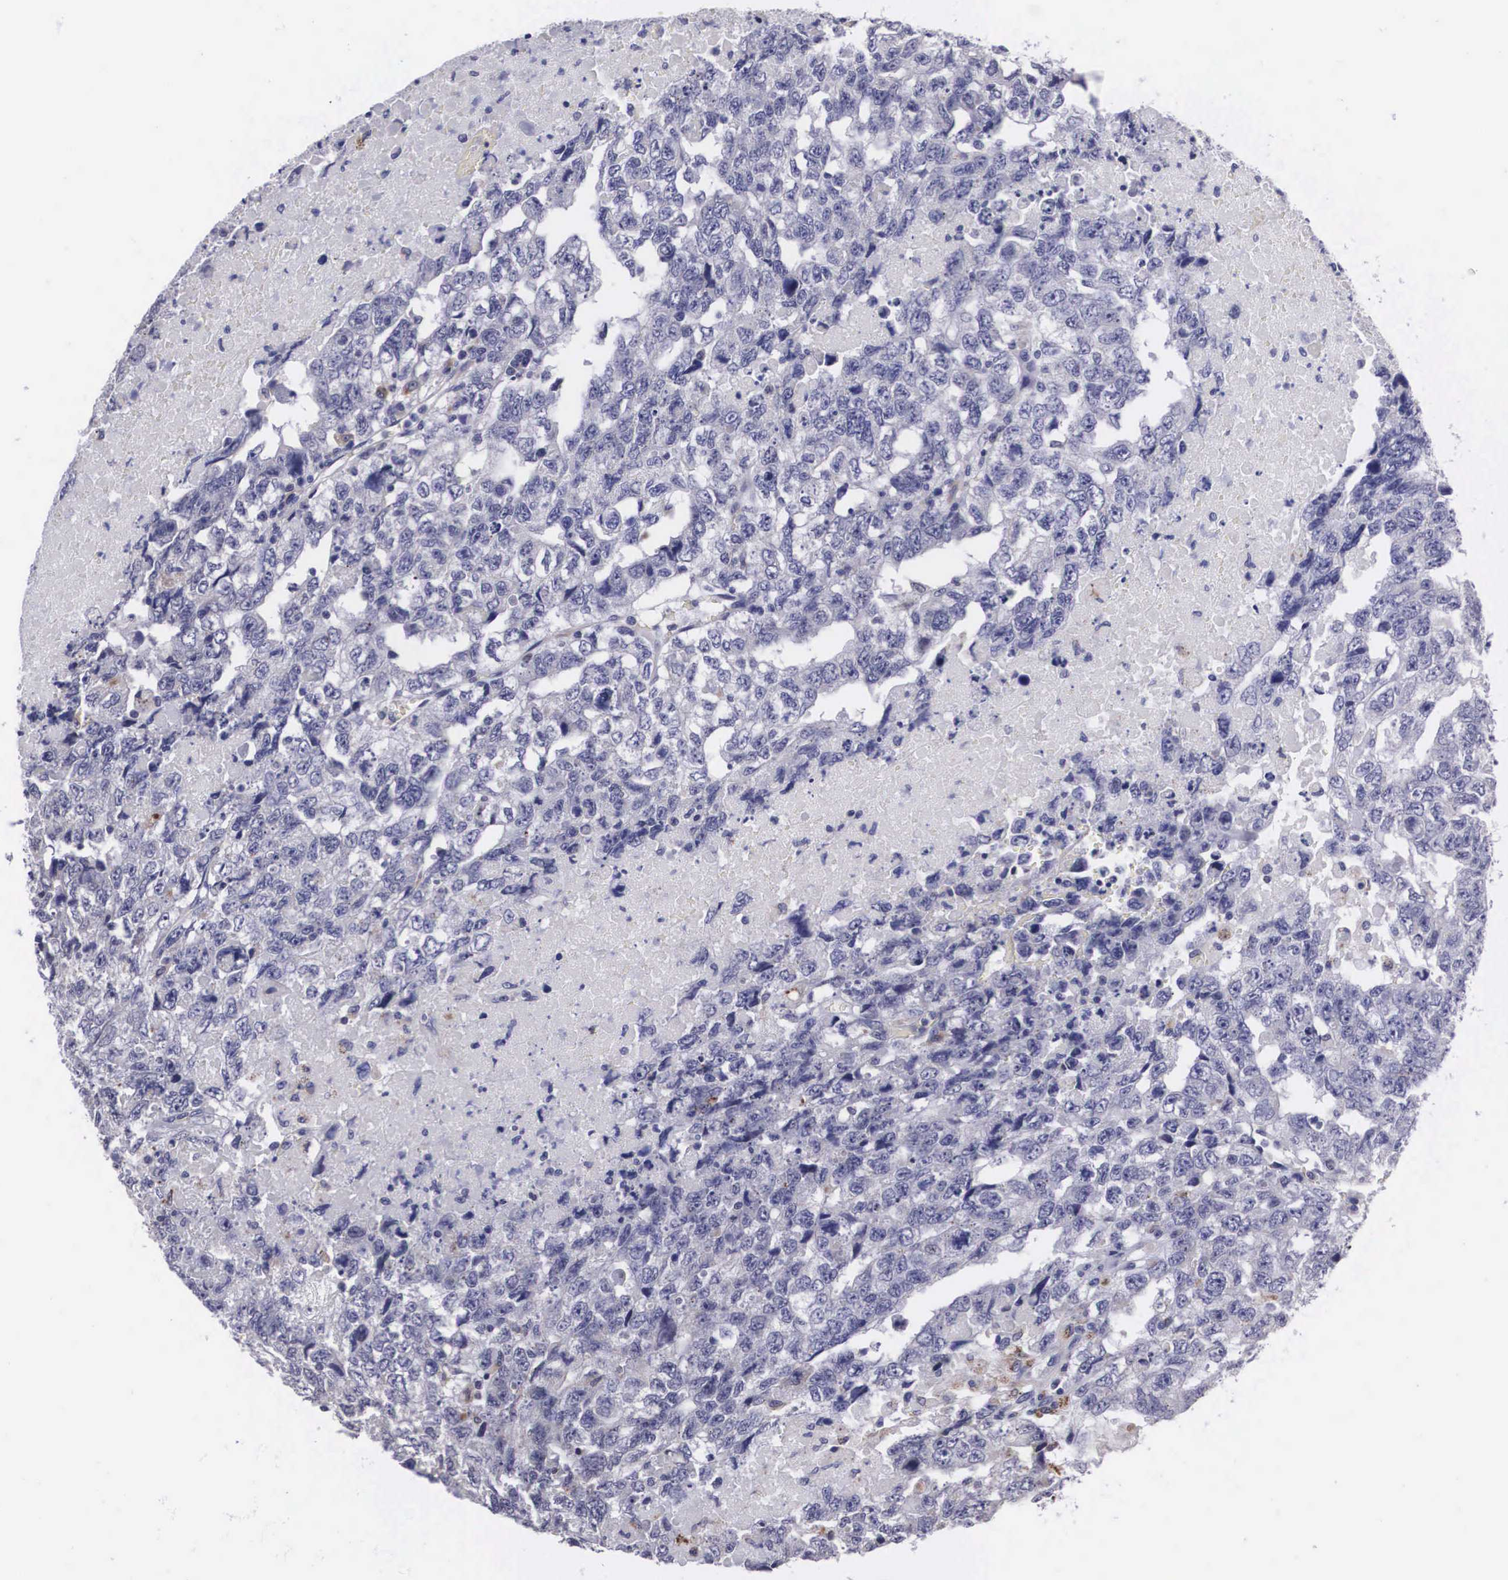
{"staining": {"intensity": "negative", "quantity": "none", "location": "none"}, "tissue": "testis cancer", "cell_type": "Tumor cells", "image_type": "cancer", "snomed": [{"axis": "morphology", "description": "Carcinoma, Embryonal, NOS"}, {"axis": "topography", "description": "Testis"}], "caption": "Histopathology image shows no protein positivity in tumor cells of embryonal carcinoma (testis) tissue.", "gene": "CRELD2", "patient": {"sex": "male", "age": 36}}